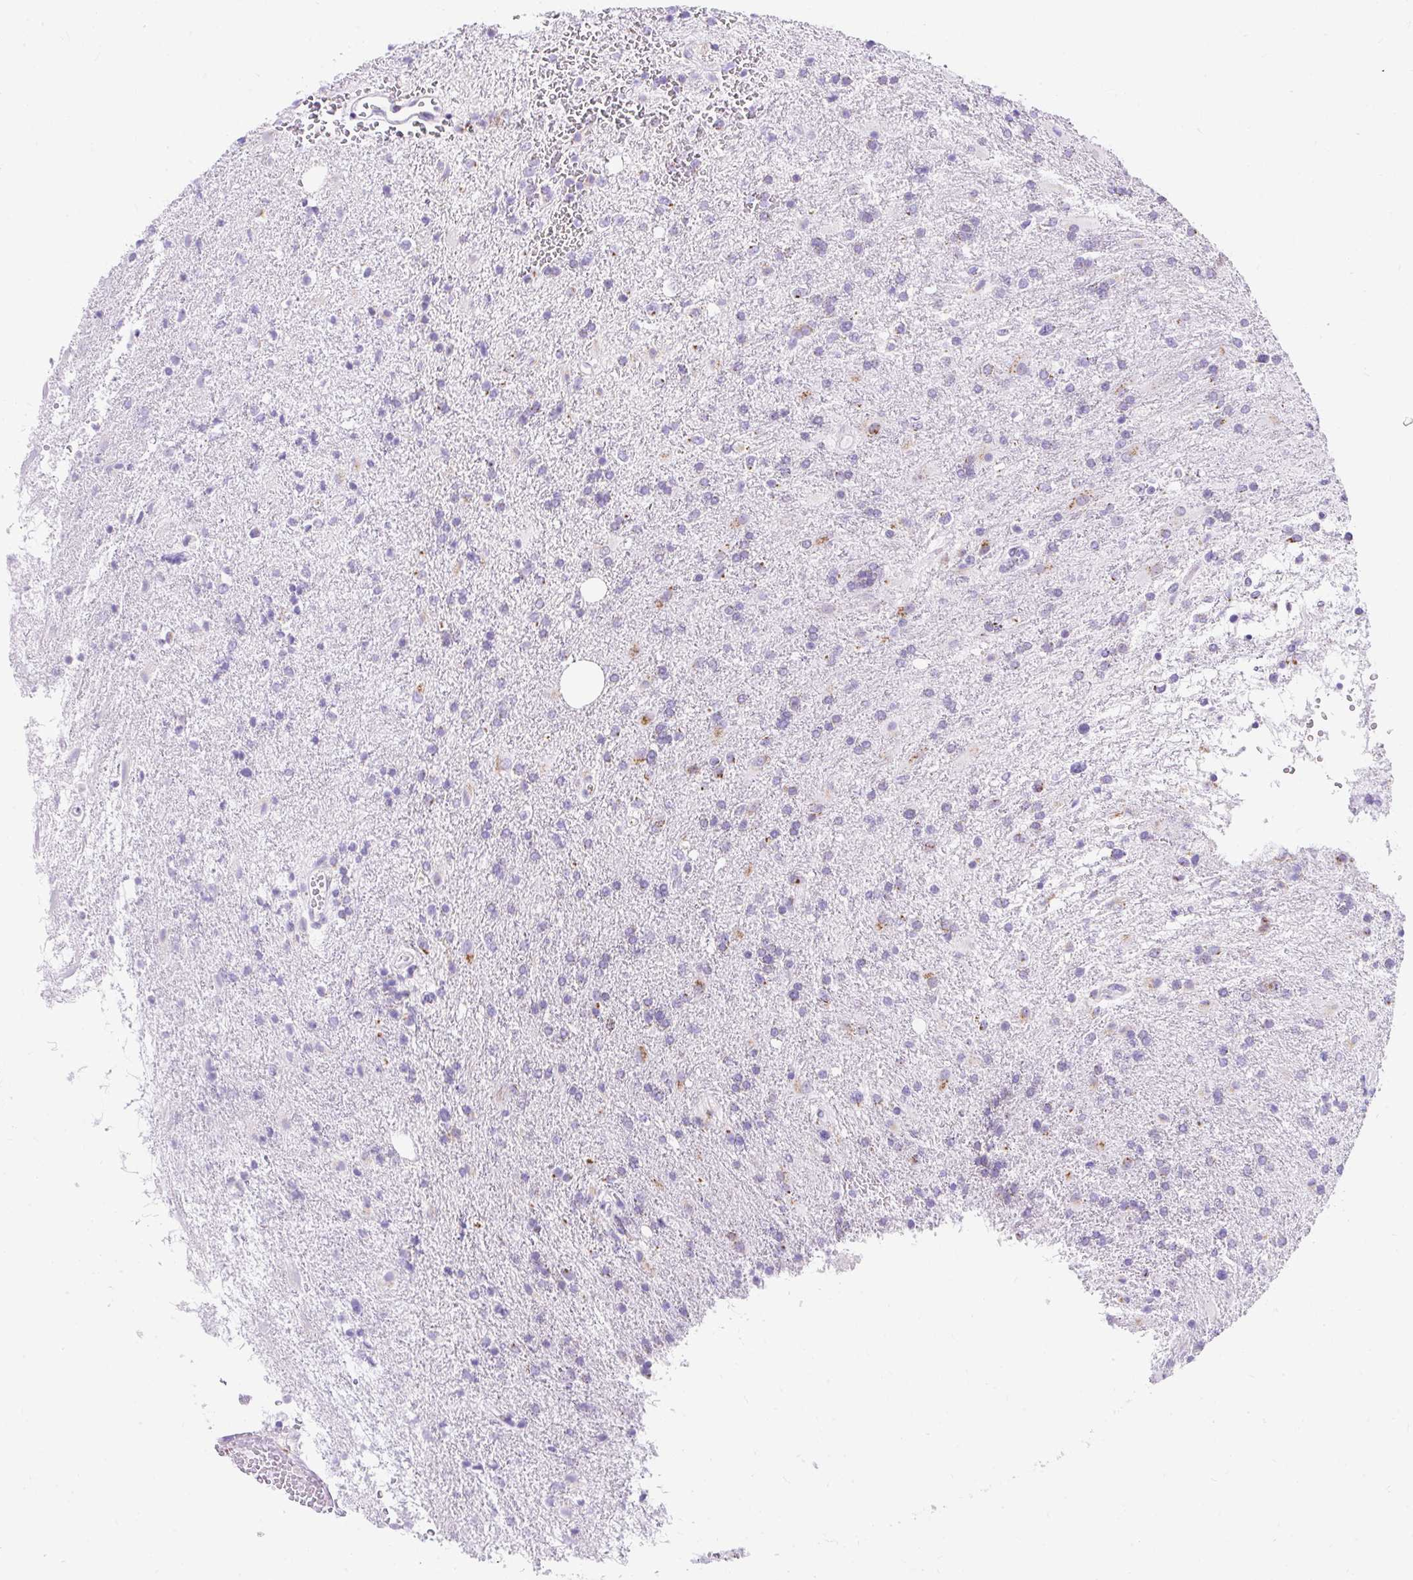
{"staining": {"intensity": "negative", "quantity": "none", "location": "none"}, "tissue": "glioma", "cell_type": "Tumor cells", "image_type": "cancer", "snomed": [{"axis": "morphology", "description": "Glioma, malignant, High grade"}, {"axis": "topography", "description": "Brain"}], "caption": "Tumor cells are negative for brown protein staining in malignant glioma (high-grade).", "gene": "GOLGA8A", "patient": {"sex": "male", "age": 56}}